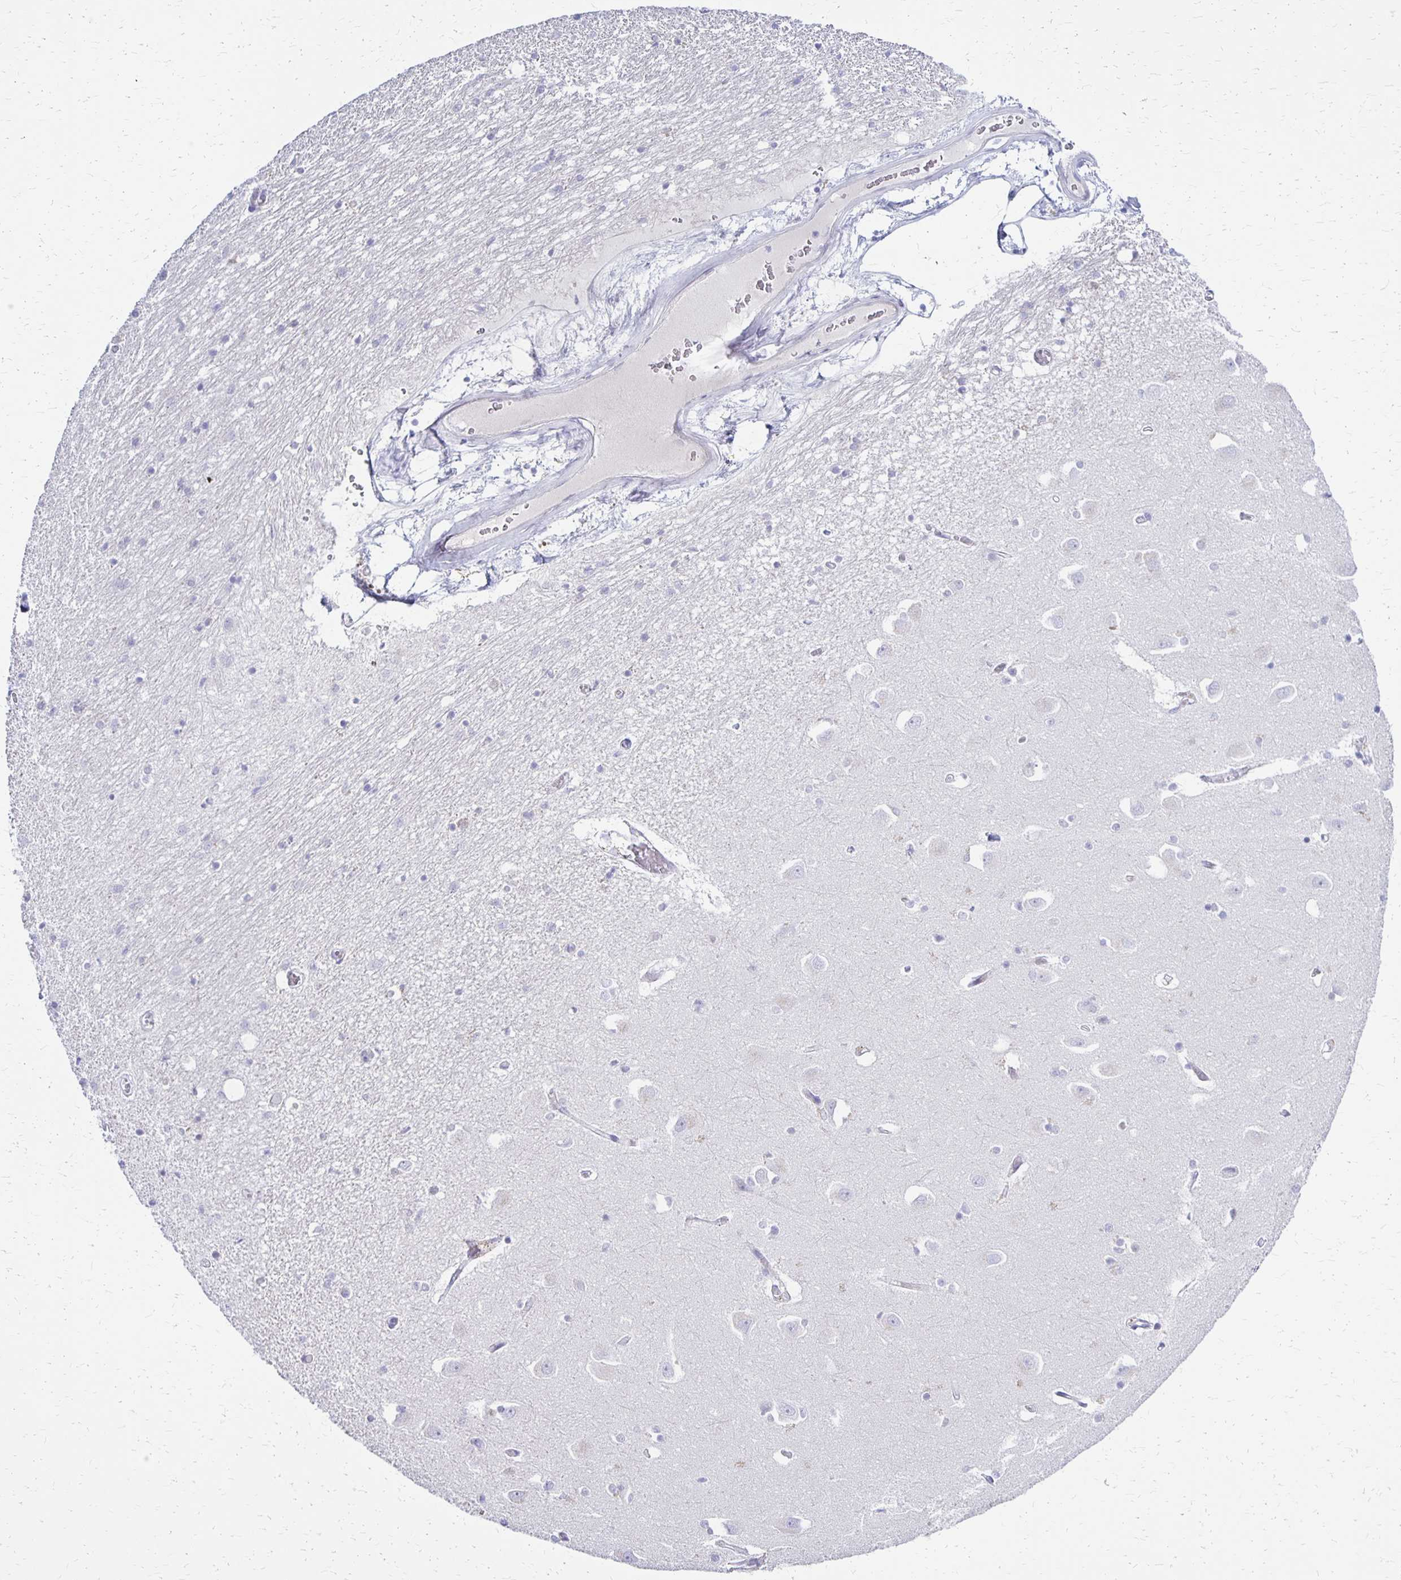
{"staining": {"intensity": "negative", "quantity": "none", "location": "none"}, "tissue": "caudate", "cell_type": "Glial cells", "image_type": "normal", "snomed": [{"axis": "morphology", "description": "Normal tissue, NOS"}, {"axis": "topography", "description": "Lateral ventricle wall"}, {"axis": "topography", "description": "Hippocampus"}], "caption": "Glial cells are negative for protein expression in normal human caudate. Brightfield microscopy of IHC stained with DAB (brown) and hematoxylin (blue), captured at high magnification.", "gene": "FNTB", "patient": {"sex": "female", "age": 63}}